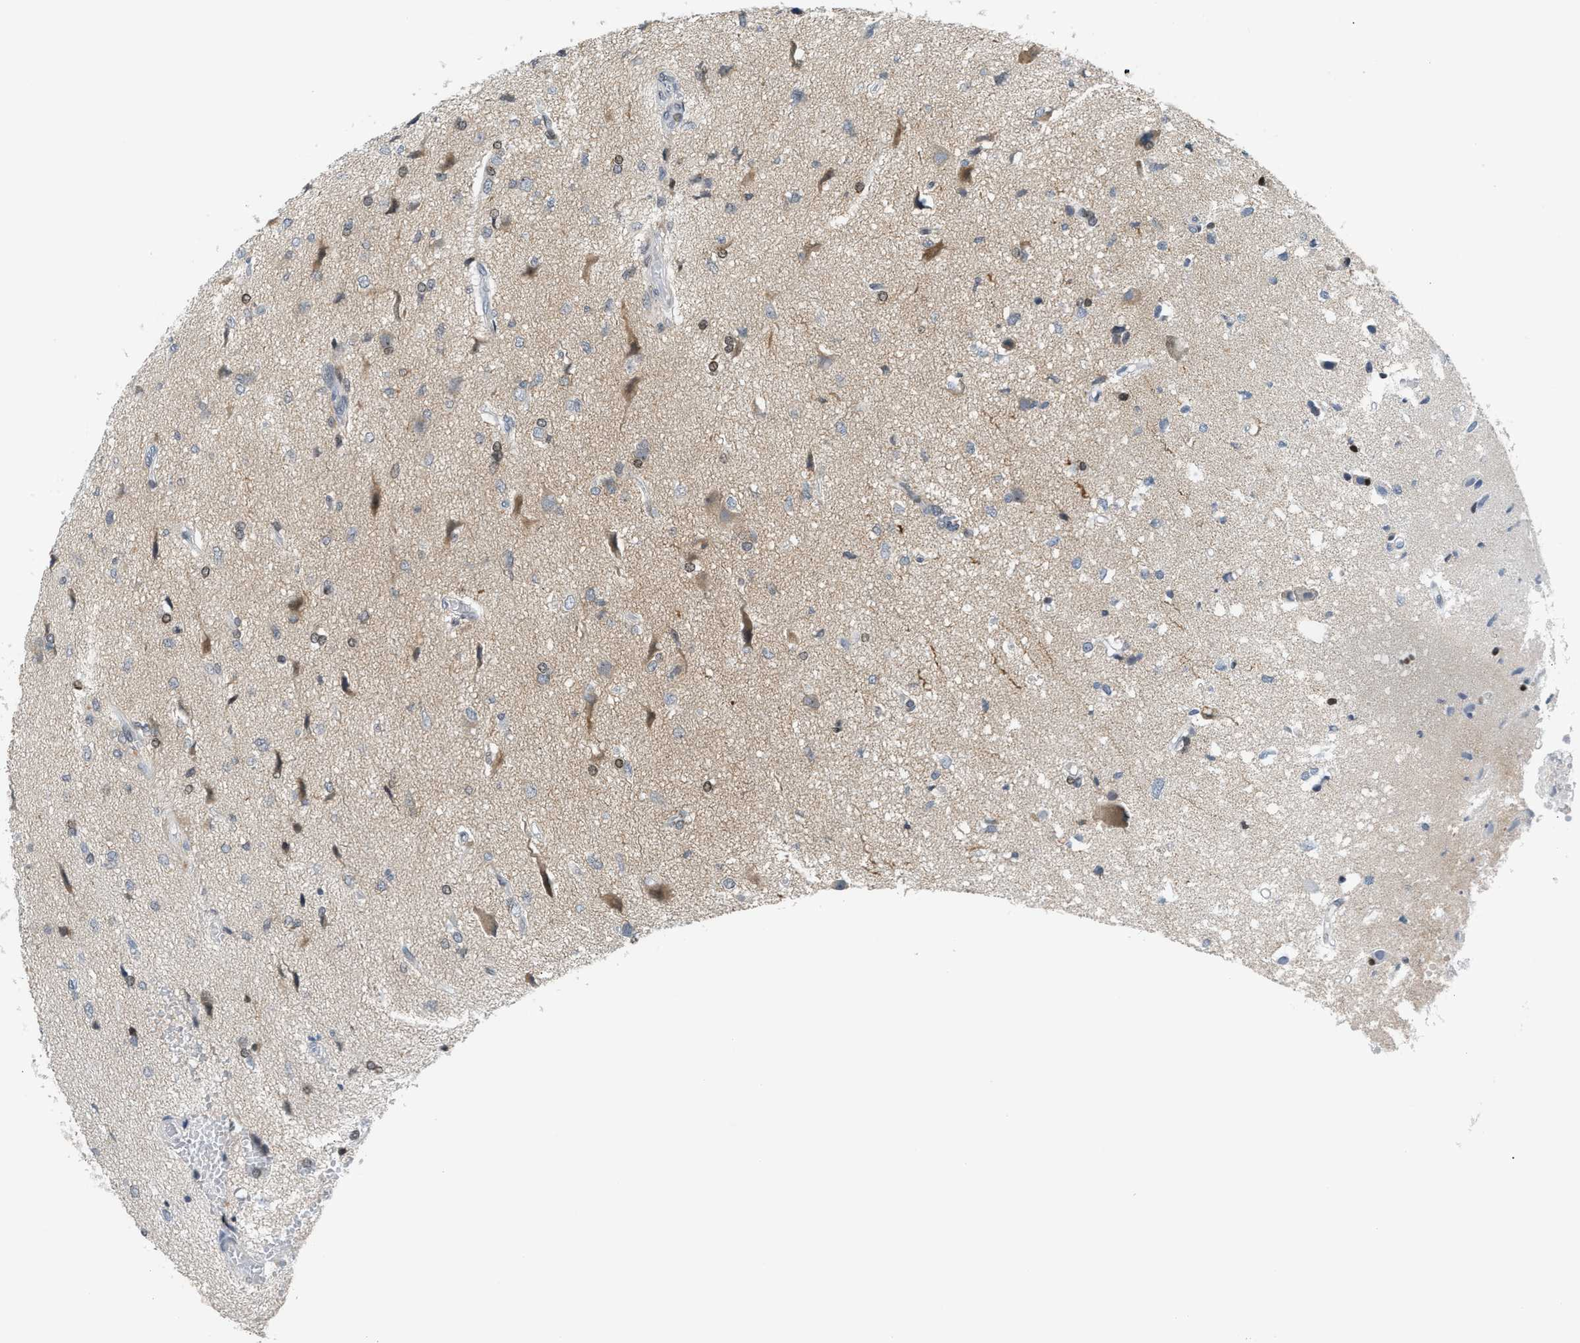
{"staining": {"intensity": "moderate", "quantity": "<25%", "location": "nuclear"}, "tissue": "glioma", "cell_type": "Tumor cells", "image_type": "cancer", "snomed": [{"axis": "morphology", "description": "Glioma, malignant, High grade"}, {"axis": "topography", "description": "Brain"}], "caption": "Immunohistochemical staining of human high-grade glioma (malignant) demonstrates low levels of moderate nuclear protein positivity in about <25% of tumor cells. Nuclei are stained in blue.", "gene": "NPS", "patient": {"sex": "female", "age": 59}}